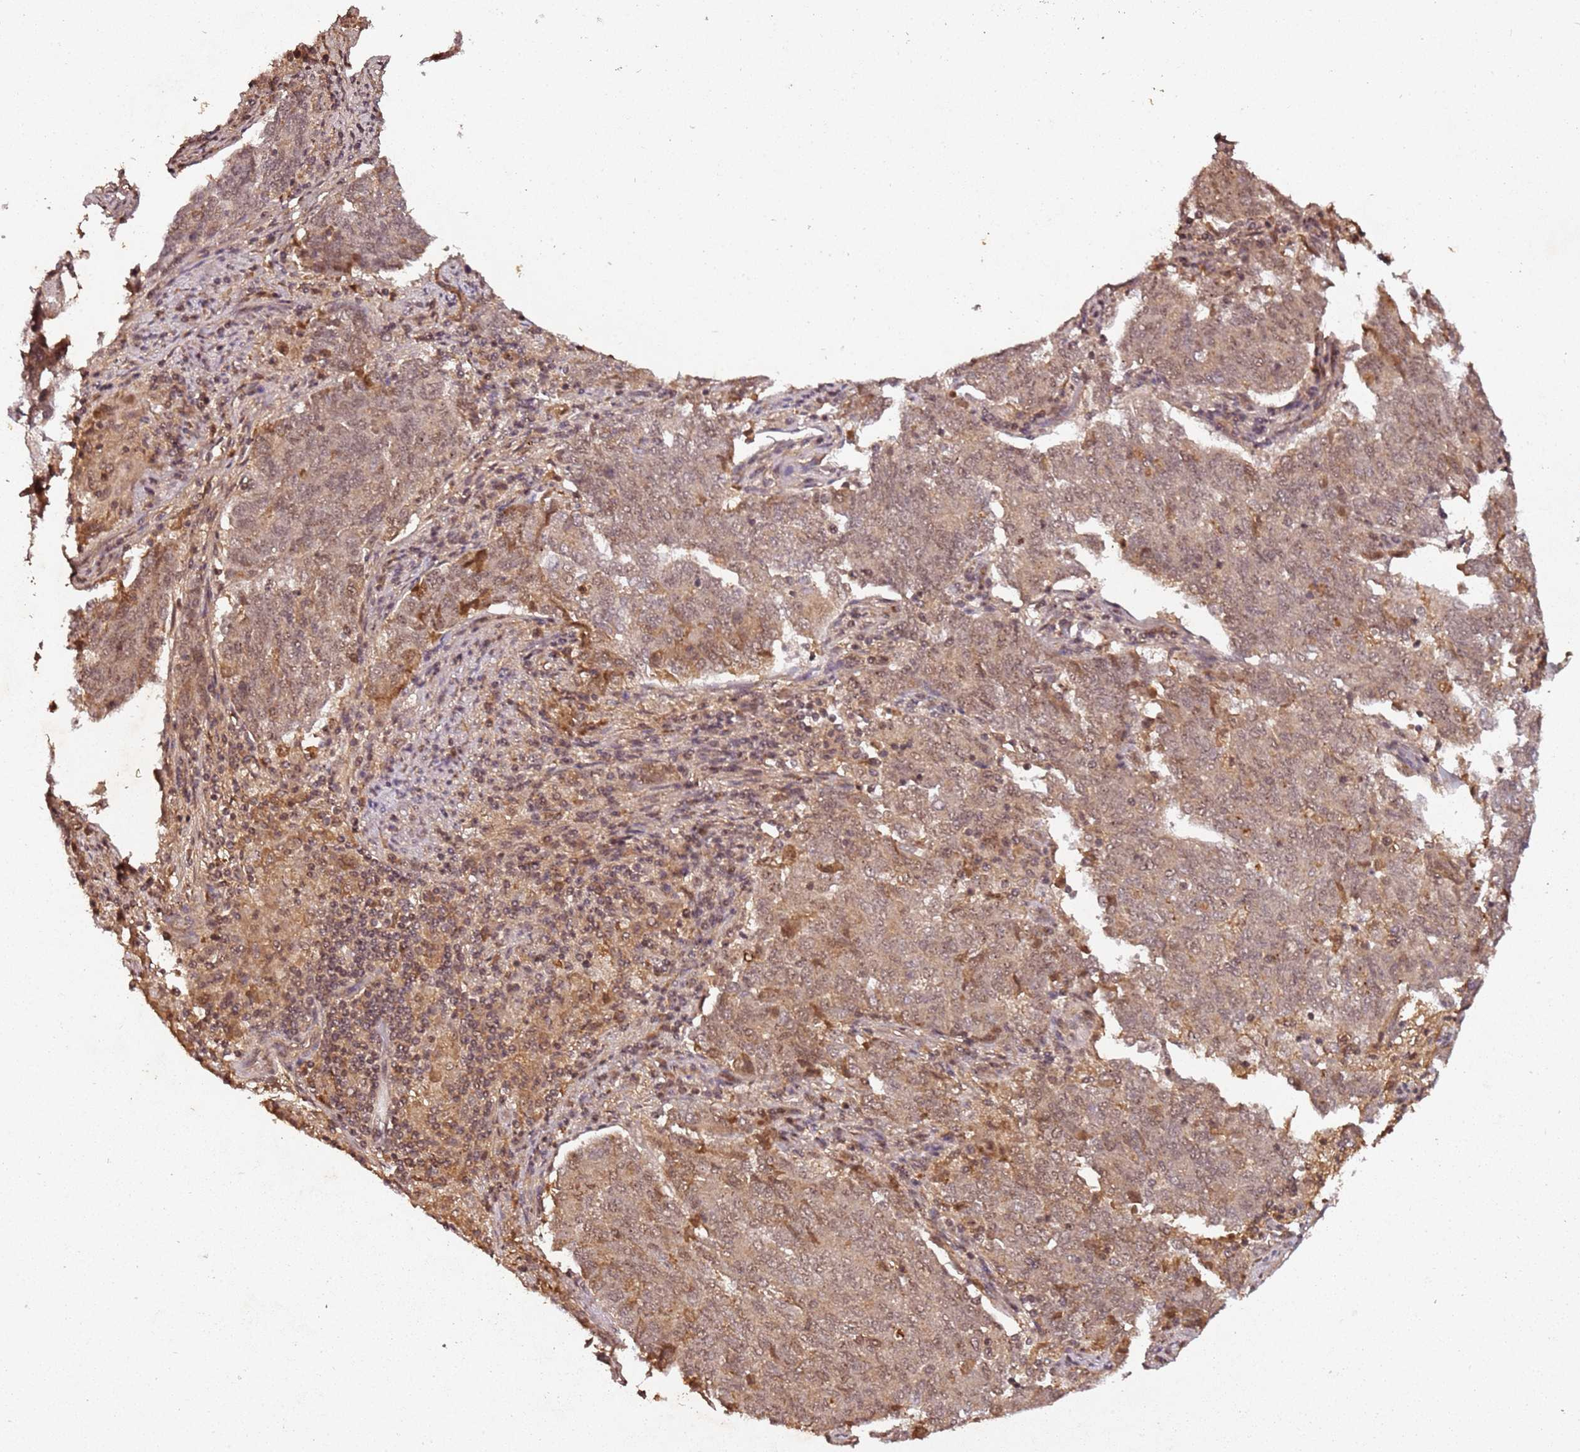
{"staining": {"intensity": "weak", "quantity": "25%-75%", "location": "cytoplasmic/membranous,nuclear"}, "tissue": "endometrial cancer", "cell_type": "Tumor cells", "image_type": "cancer", "snomed": [{"axis": "morphology", "description": "Adenocarcinoma, NOS"}, {"axis": "topography", "description": "Endometrium"}], "caption": "Protein analysis of endometrial cancer (adenocarcinoma) tissue displays weak cytoplasmic/membranous and nuclear expression in about 25%-75% of tumor cells.", "gene": "COL1A2", "patient": {"sex": "female", "age": 80}}